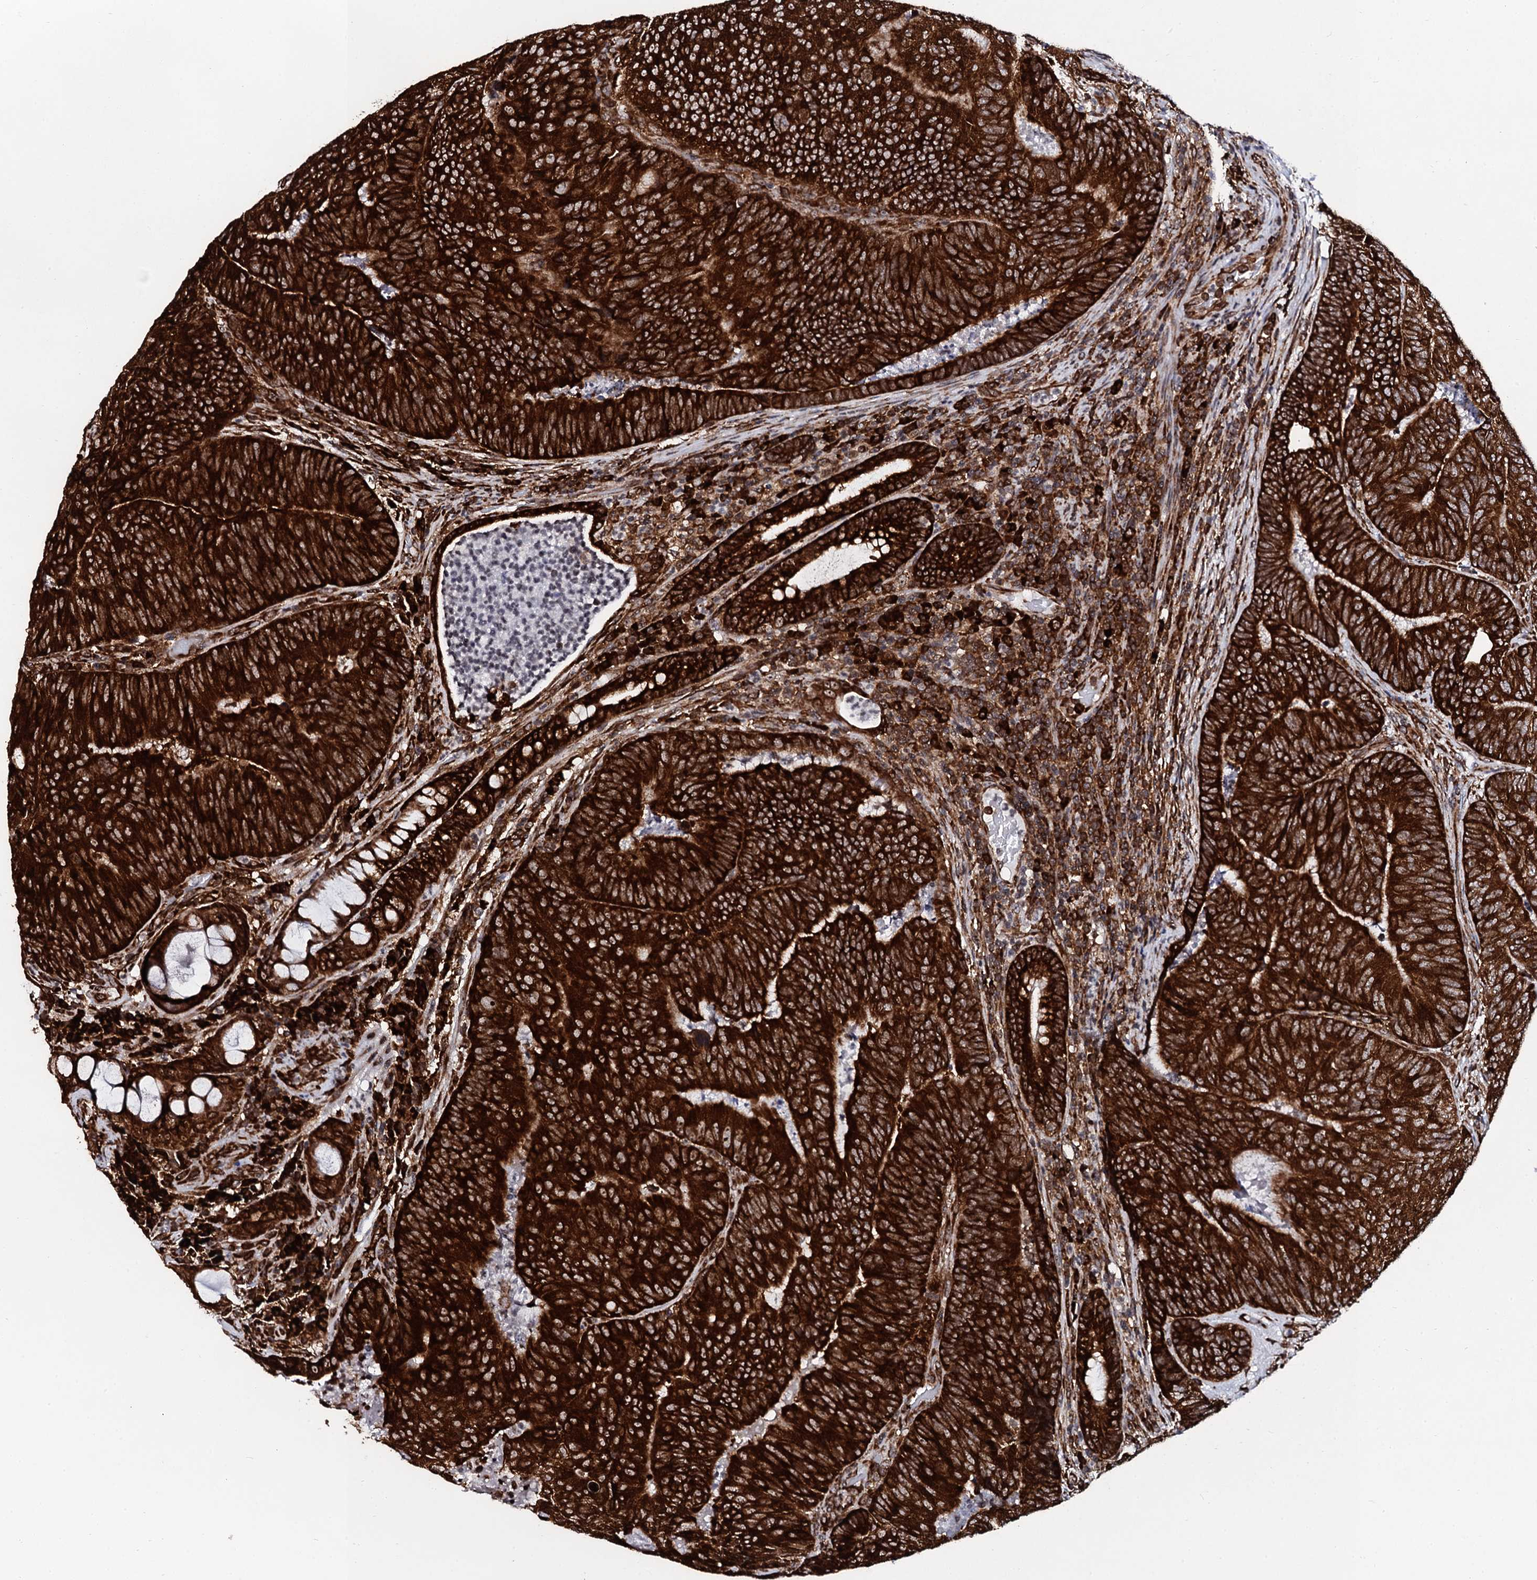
{"staining": {"intensity": "strong", "quantity": ">75%", "location": "cytoplasmic/membranous"}, "tissue": "colorectal cancer", "cell_type": "Tumor cells", "image_type": "cancer", "snomed": [{"axis": "morphology", "description": "Adenocarcinoma, NOS"}, {"axis": "topography", "description": "Colon"}], "caption": "Tumor cells show high levels of strong cytoplasmic/membranous expression in approximately >75% of cells in adenocarcinoma (colorectal). The protein of interest is stained brown, and the nuclei are stained in blue (DAB (3,3'-diaminobenzidine) IHC with brightfield microscopy, high magnification).", "gene": "SPTY2D1", "patient": {"sex": "female", "age": 67}}